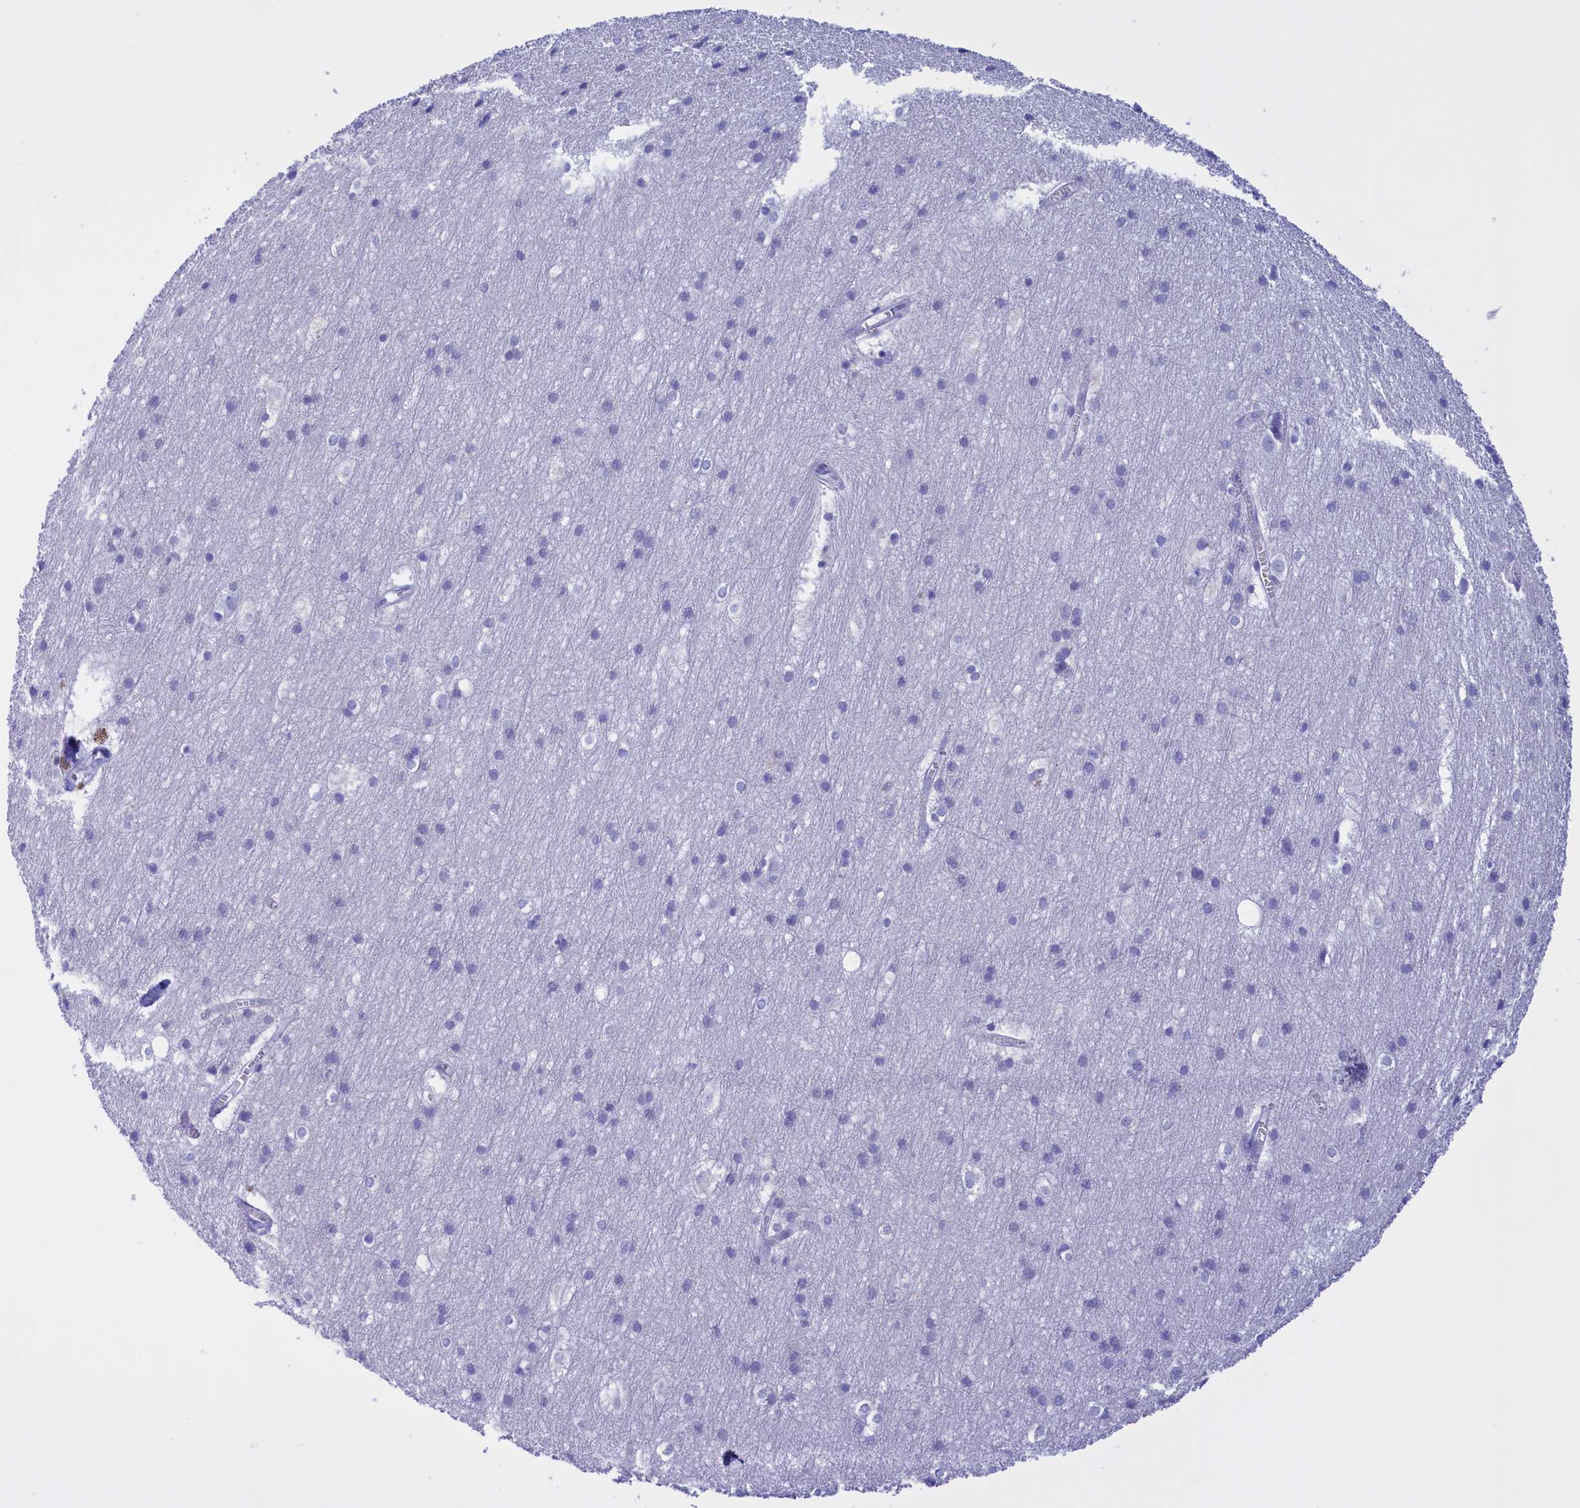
{"staining": {"intensity": "negative", "quantity": "none", "location": "none"}, "tissue": "cerebral cortex", "cell_type": "Endothelial cells", "image_type": "normal", "snomed": [{"axis": "morphology", "description": "Normal tissue, NOS"}, {"axis": "topography", "description": "Cerebral cortex"}], "caption": "IHC of benign human cerebral cortex exhibits no positivity in endothelial cells. Brightfield microscopy of IHC stained with DAB (brown) and hematoxylin (blue), captured at high magnification.", "gene": "PROK2", "patient": {"sex": "male", "age": 54}}